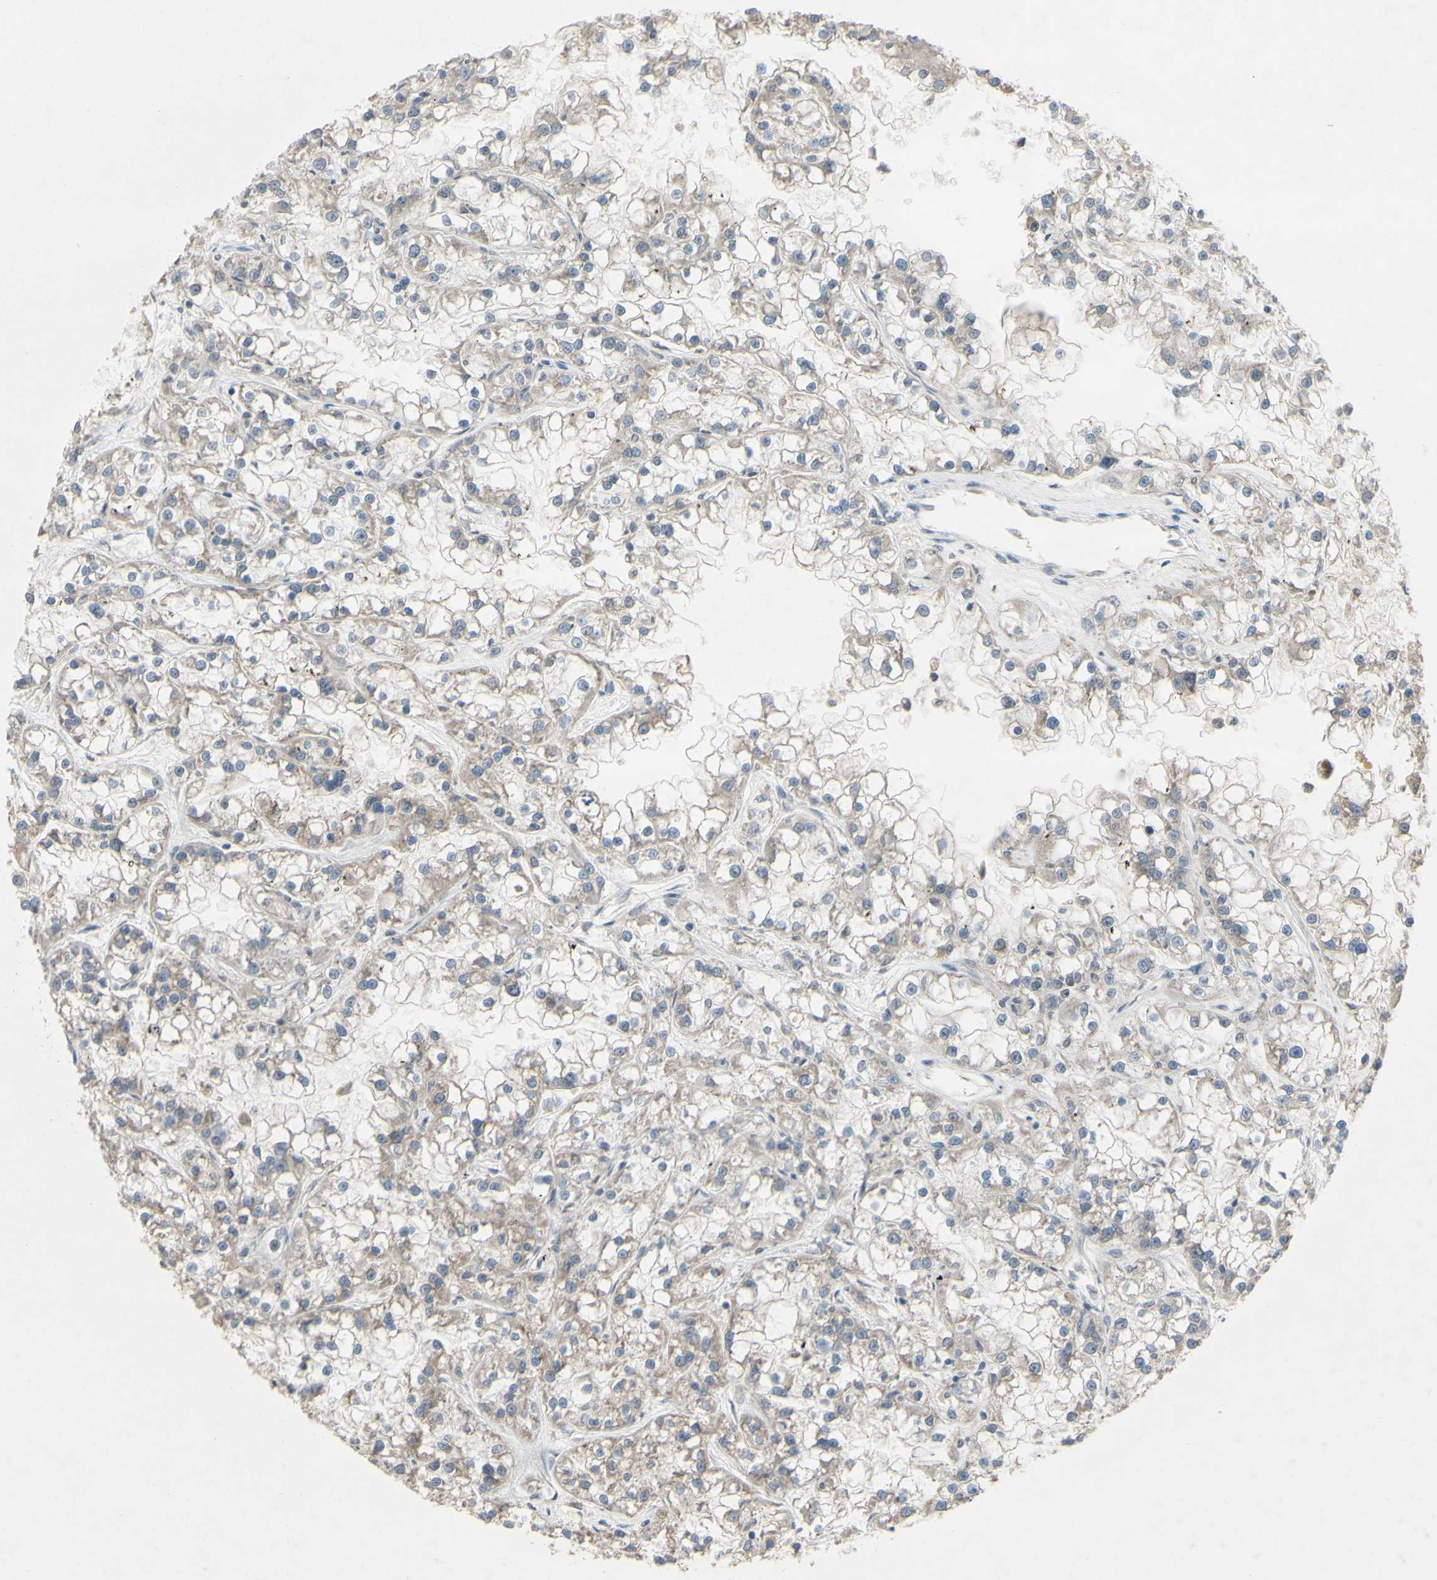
{"staining": {"intensity": "weak", "quantity": ">75%", "location": "cytoplasmic/membranous"}, "tissue": "renal cancer", "cell_type": "Tumor cells", "image_type": "cancer", "snomed": [{"axis": "morphology", "description": "Adenocarcinoma, NOS"}, {"axis": "topography", "description": "Kidney"}], "caption": "Adenocarcinoma (renal) tissue reveals weak cytoplasmic/membranous positivity in approximately >75% of tumor cells, visualized by immunohistochemistry.", "gene": "CDCP1", "patient": {"sex": "female", "age": 52}}